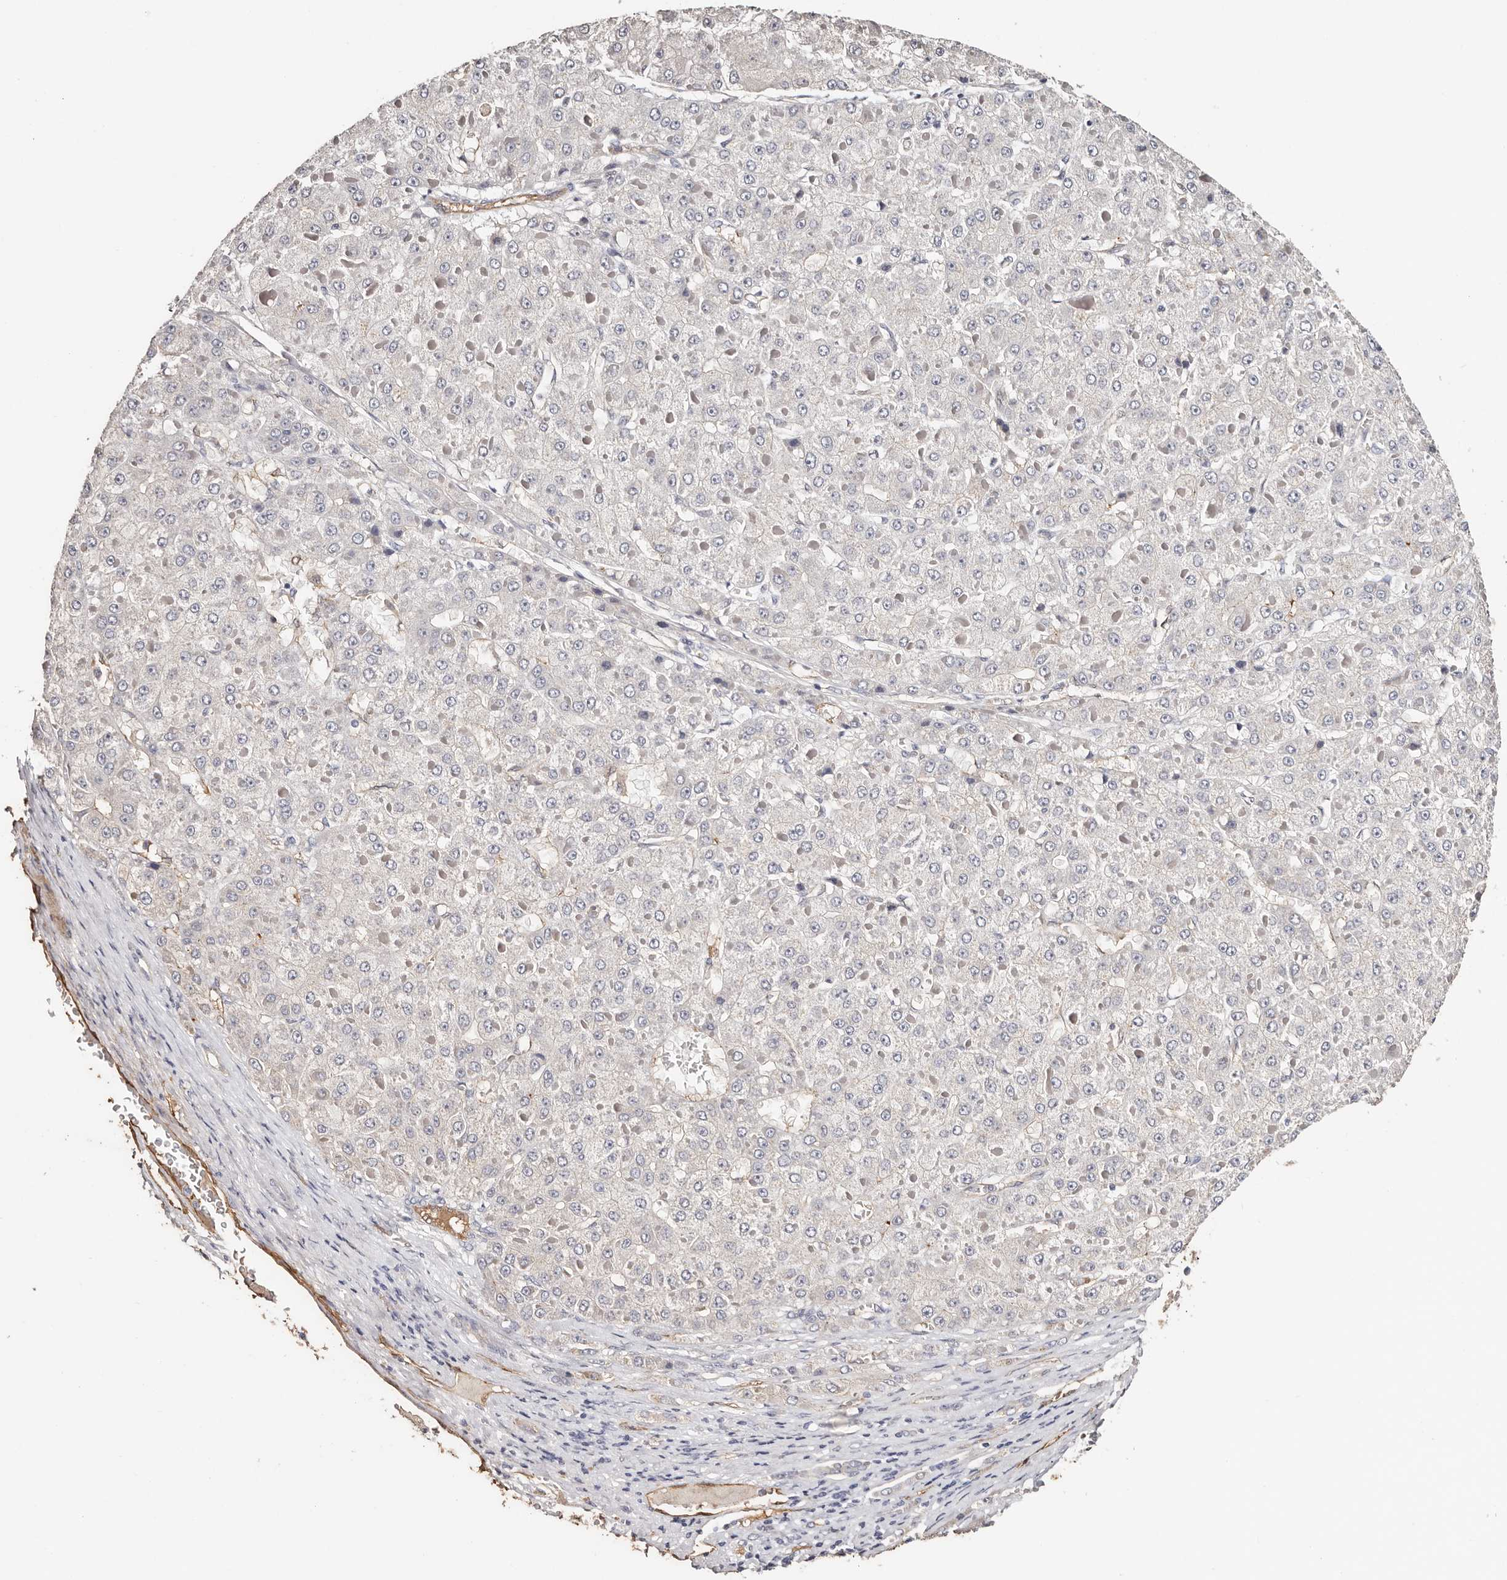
{"staining": {"intensity": "negative", "quantity": "none", "location": "none"}, "tissue": "liver cancer", "cell_type": "Tumor cells", "image_type": "cancer", "snomed": [{"axis": "morphology", "description": "Carcinoma, Hepatocellular, NOS"}, {"axis": "topography", "description": "Liver"}], "caption": "Immunohistochemistry (IHC) of liver cancer exhibits no expression in tumor cells. Nuclei are stained in blue.", "gene": "TGM2", "patient": {"sex": "female", "age": 73}}